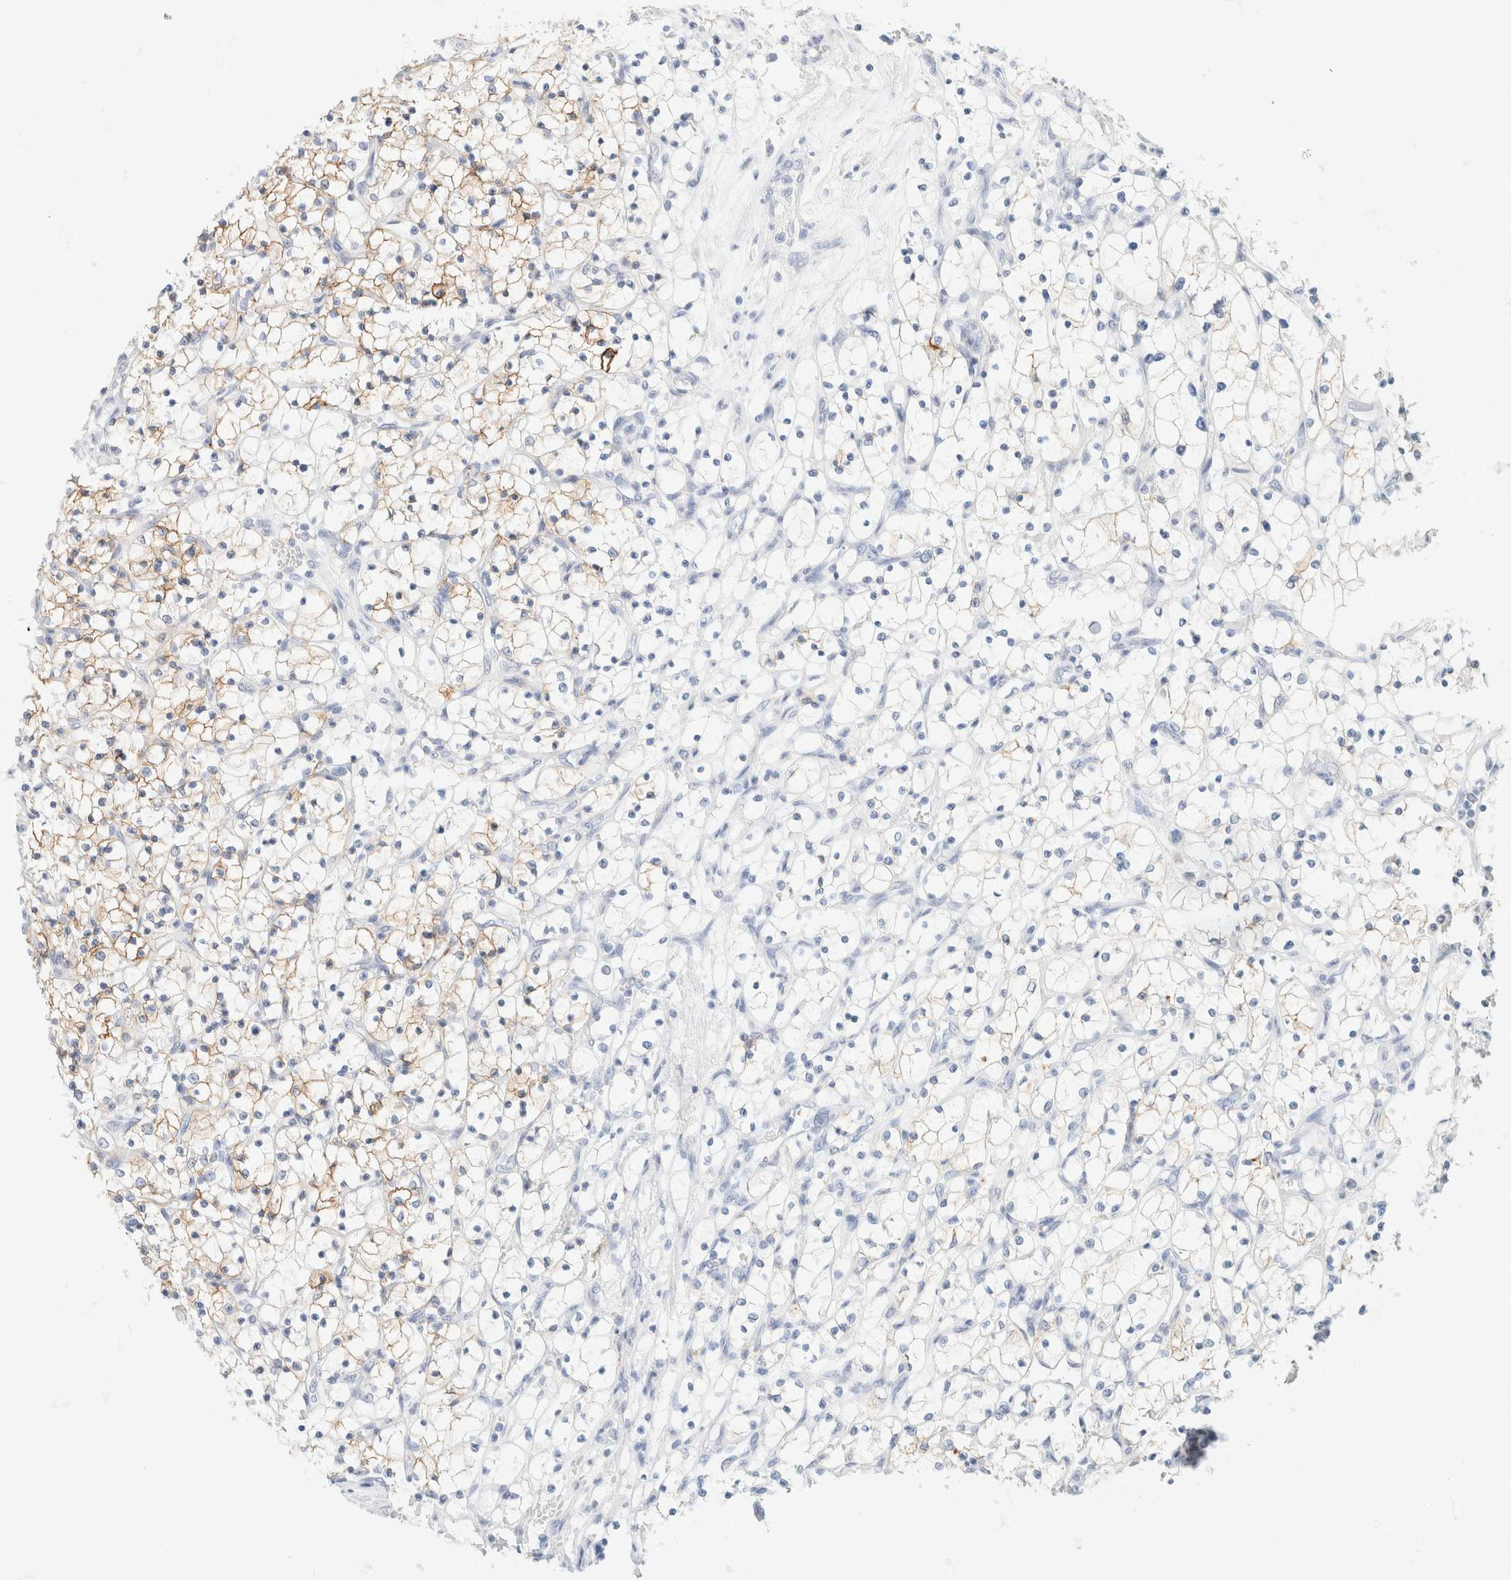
{"staining": {"intensity": "moderate", "quantity": "<25%", "location": "cytoplasmic/membranous"}, "tissue": "renal cancer", "cell_type": "Tumor cells", "image_type": "cancer", "snomed": [{"axis": "morphology", "description": "Adenocarcinoma, NOS"}, {"axis": "topography", "description": "Kidney"}], "caption": "Immunohistochemical staining of adenocarcinoma (renal) displays low levels of moderate cytoplasmic/membranous positivity in about <25% of tumor cells.", "gene": "CA12", "patient": {"sex": "female", "age": 69}}